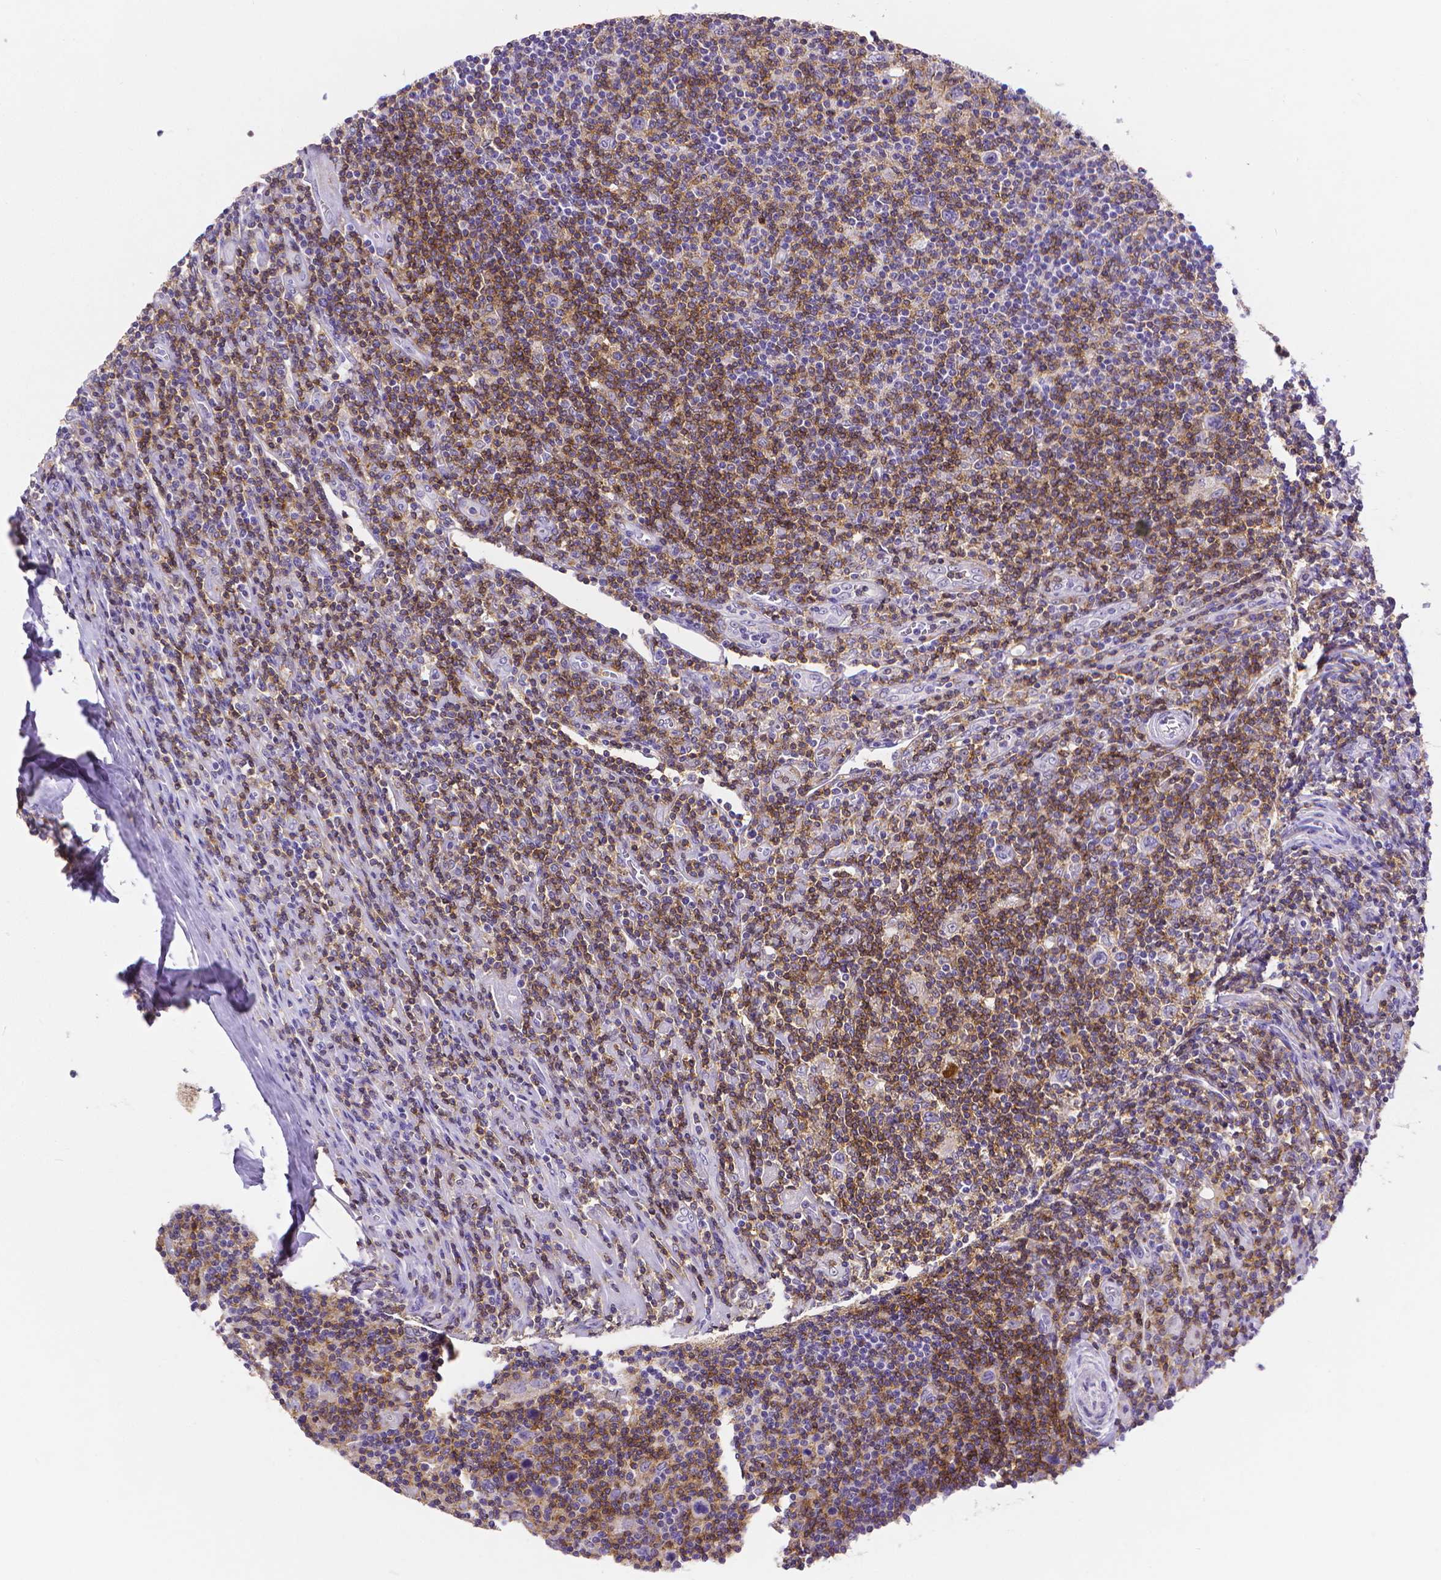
{"staining": {"intensity": "negative", "quantity": "none", "location": "none"}, "tissue": "lymphoma", "cell_type": "Tumor cells", "image_type": "cancer", "snomed": [{"axis": "morphology", "description": "Hodgkin's disease, NOS"}, {"axis": "topography", "description": "Lymph node"}], "caption": "This is an immunohistochemistry photomicrograph of lymphoma. There is no expression in tumor cells.", "gene": "CD4", "patient": {"sex": "male", "age": 40}}